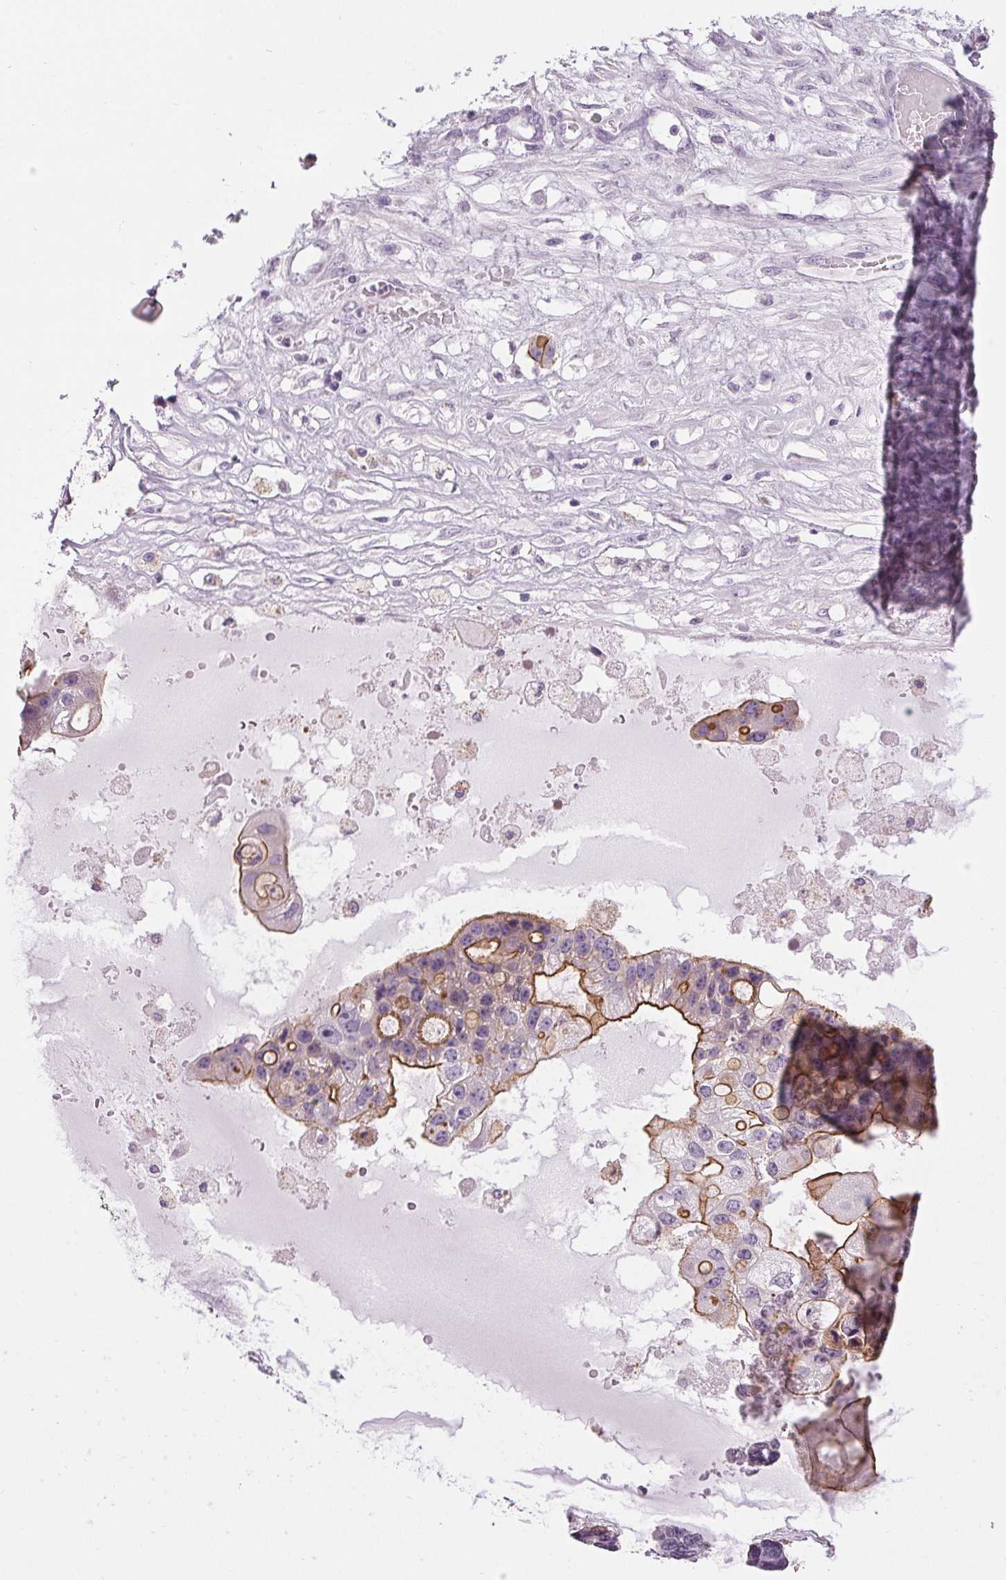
{"staining": {"intensity": "strong", "quantity": "<25%", "location": "cytoplasmic/membranous"}, "tissue": "ovarian cancer", "cell_type": "Tumor cells", "image_type": "cancer", "snomed": [{"axis": "morphology", "description": "Cystadenocarcinoma, serous, NOS"}, {"axis": "topography", "description": "Ovary"}], "caption": "An IHC image of tumor tissue is shown. Protein staining in brown highlights strong cytoplasmic/membranous positivity in ovarian cancer (serous cystadenocarcinoma) within tumor cells.", "gene": "MISP", "patient": {"sex": "female", "age": 56}}